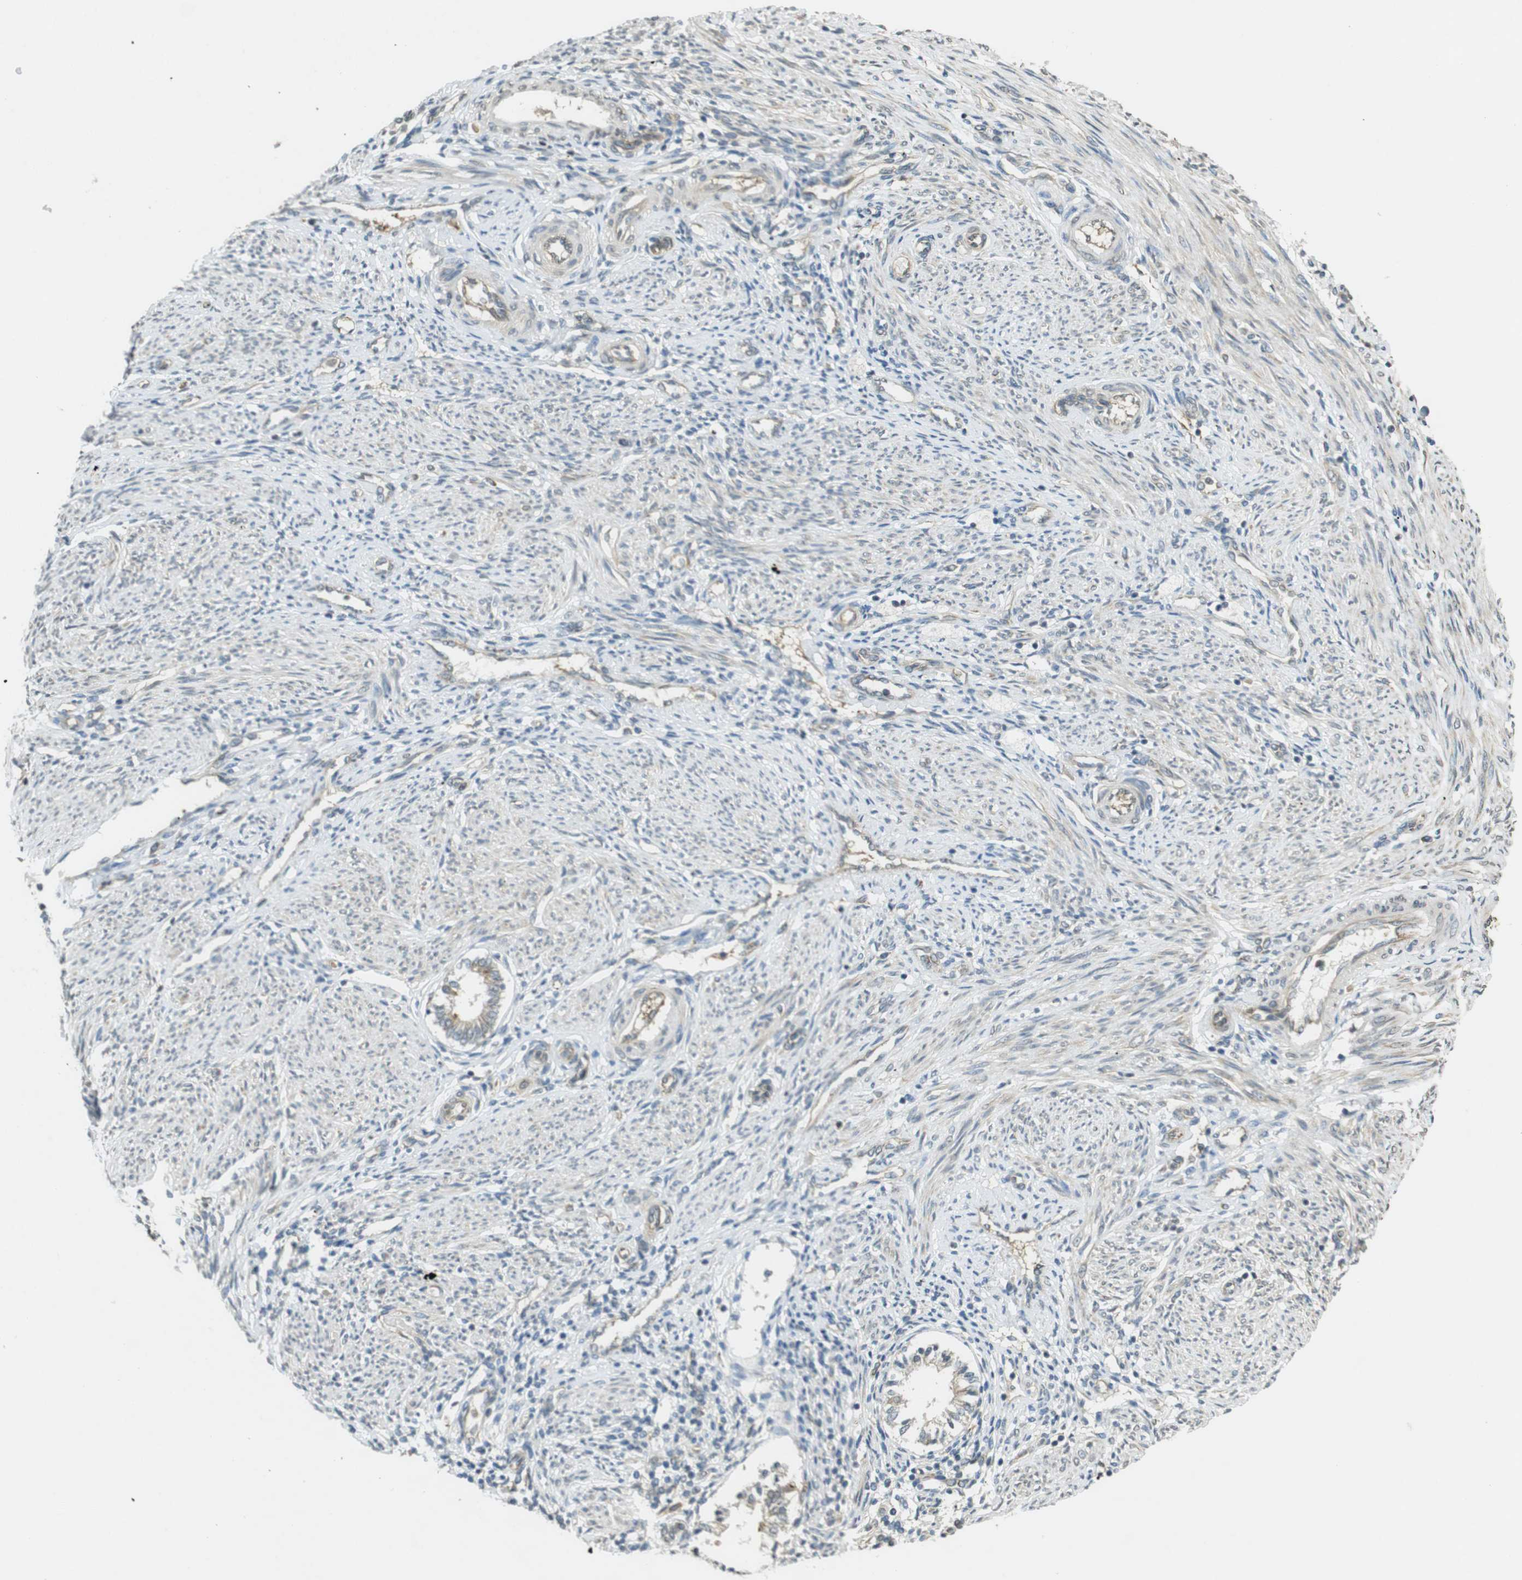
{"staining": {"intensity": "moderate", "quantity": "<25%", "location": "cytoplasmic/membranous"}, "tissue": "endometrium", "cell_type": "Cells in endometrial stroma", "image_type": "normal", "snomed": [{"axis": "morphology", "description": "Normal tissue, NOS"}, {"axis": "topography", "description": "Endometrium"}], "caption": "The immunohistochemical stain shows moderate cytoplasmic/membranous positivity in cells in endometrial stroma of unremarkable endometrium.", "gene": "KIF5B", "patient": {"sex": "female", "age": 42}}